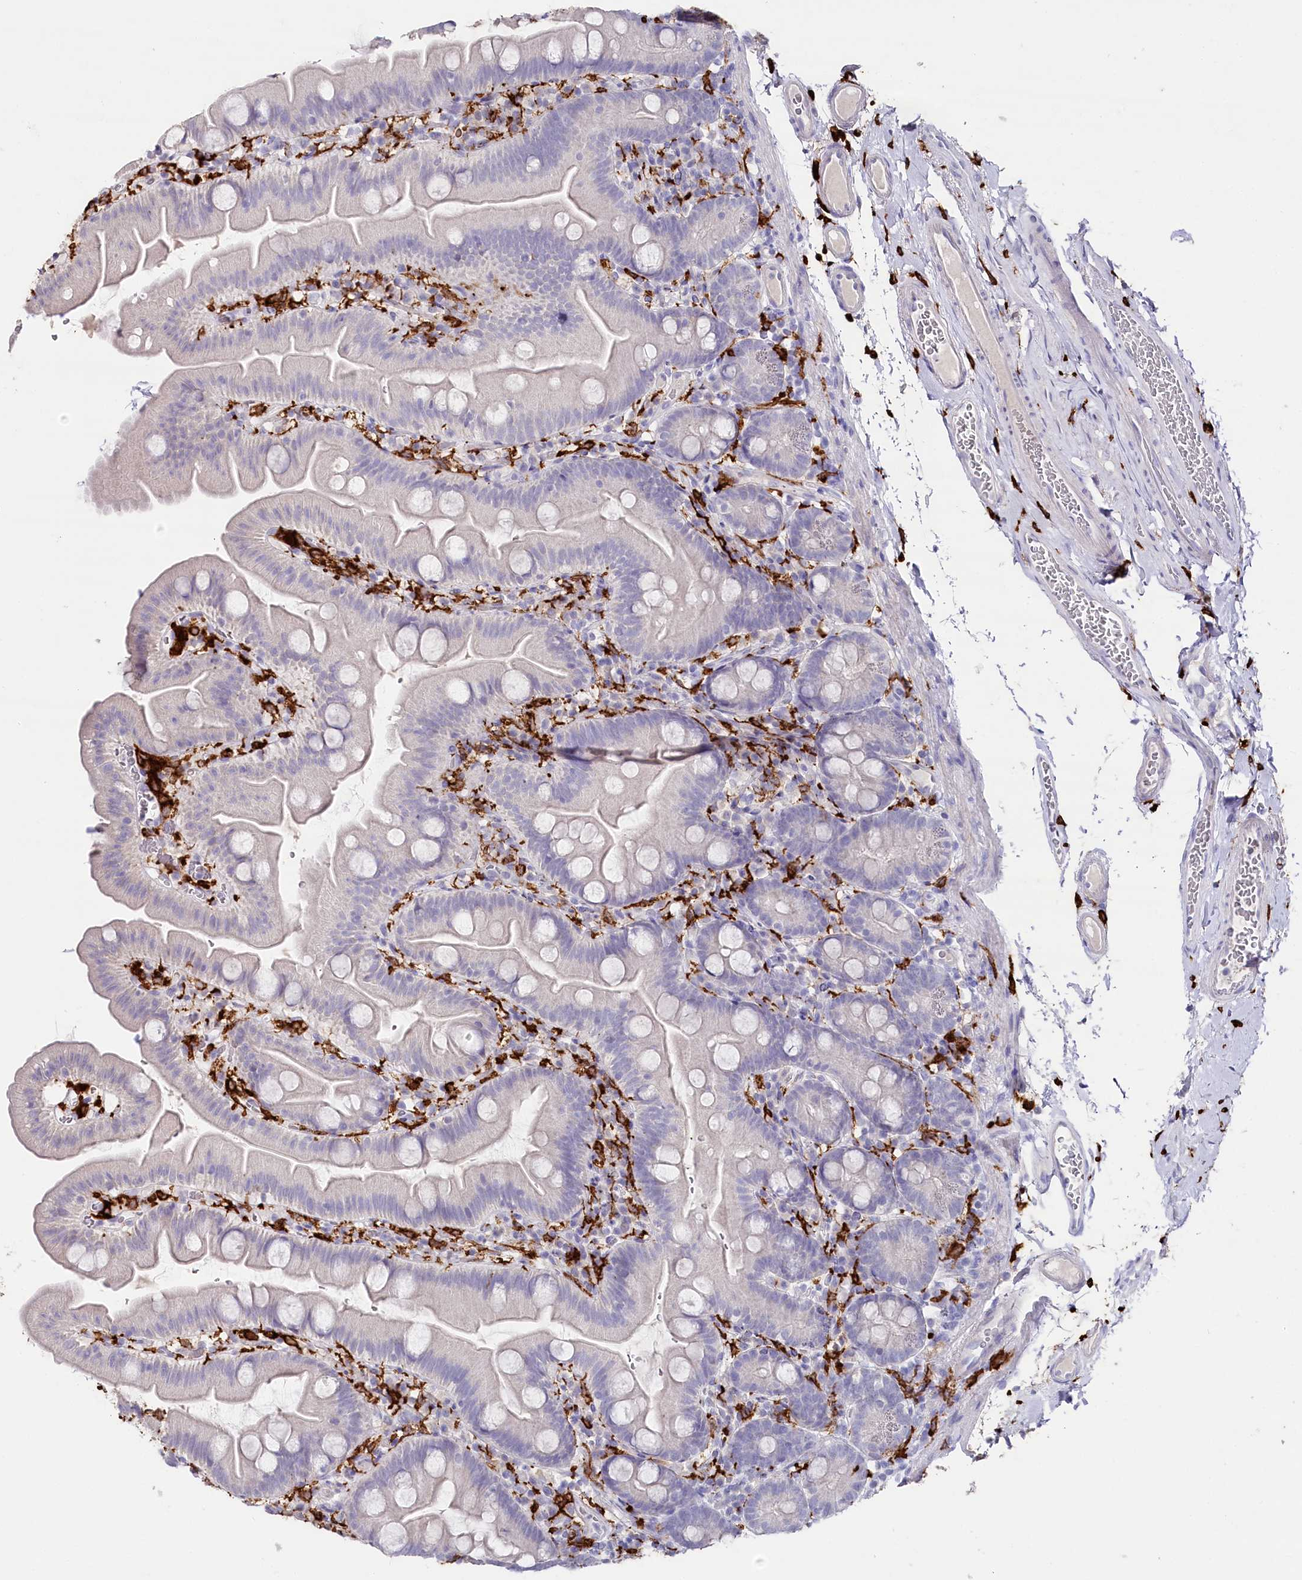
{"staining": {"intensity": "negative", "quantity": "none", "location": "none"}, "tissue": "small intestine", "cell_type": "Glandular cells", "image_type": "normal", "snomed": [{"axis": "morphology", "description": "Normal tissue, NOS"}, {"axis": "topography", "description": "Small intestine"}], "caption": "Glandular cells are negative for brown protein staining in normal small intestine.", "gene": "CLEC4M", "patient": {"sex": "female", "age": 68}}